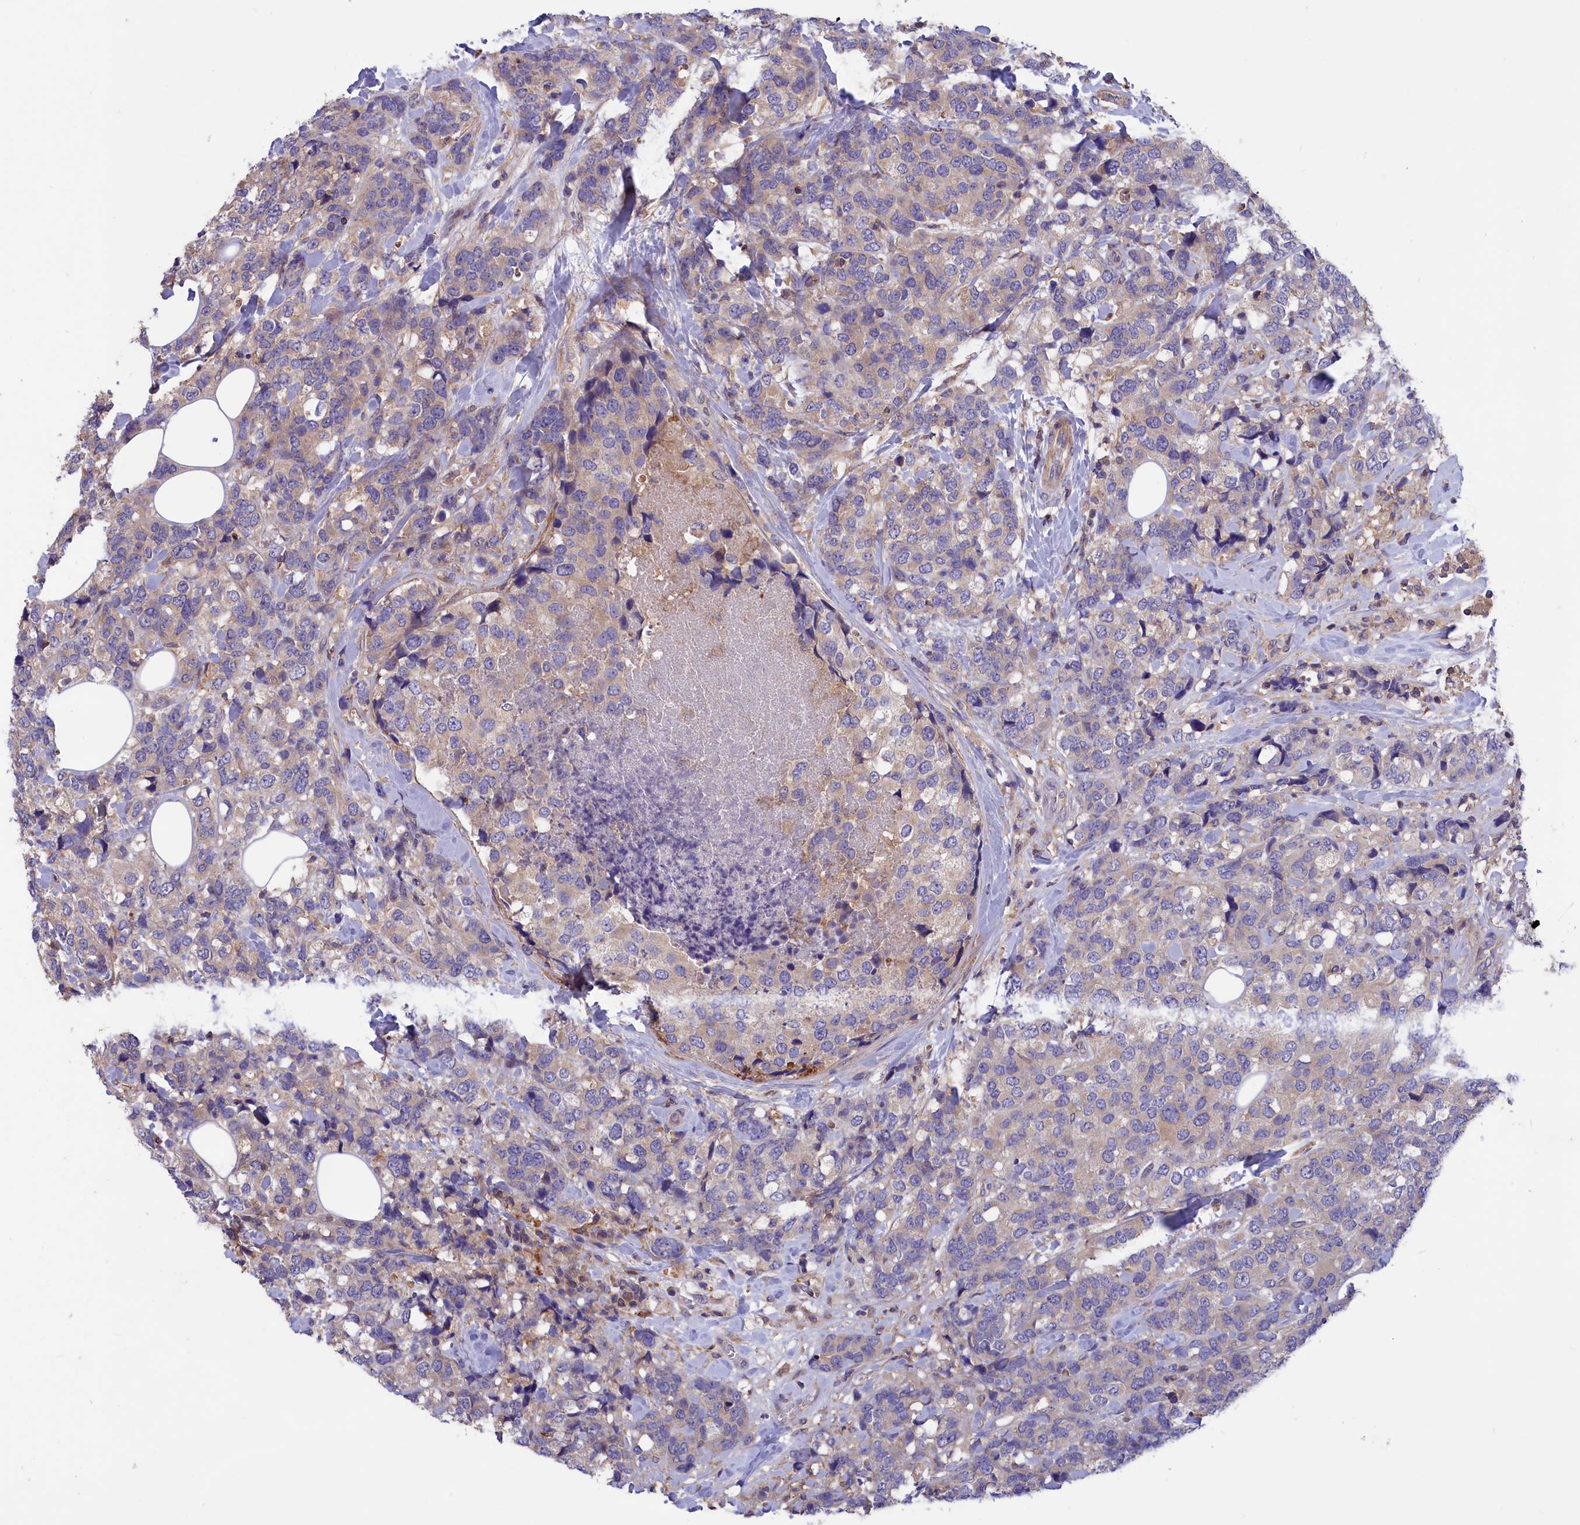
{"staining": {"intensity": "weak", "quantity": "25%-75%", "location": "cytoplasmic/membranous"}, "tissue": "breast cancer", "cell_type": "Tumor cells", "image_type": "cancer", "snomed": [{"axis": "morphology", "description": "Lobular carcinoma"}, {"axis": "topography", "description": "Breast"}], "caption": "Immunohistochemical staining of breast cancer exhibits weak cytoplasmic/membranous protein staining in approximately 25%-75% of tumor cells.", "gene": "AMDHD2", "patient": {"sex": "female", "age": 59}}